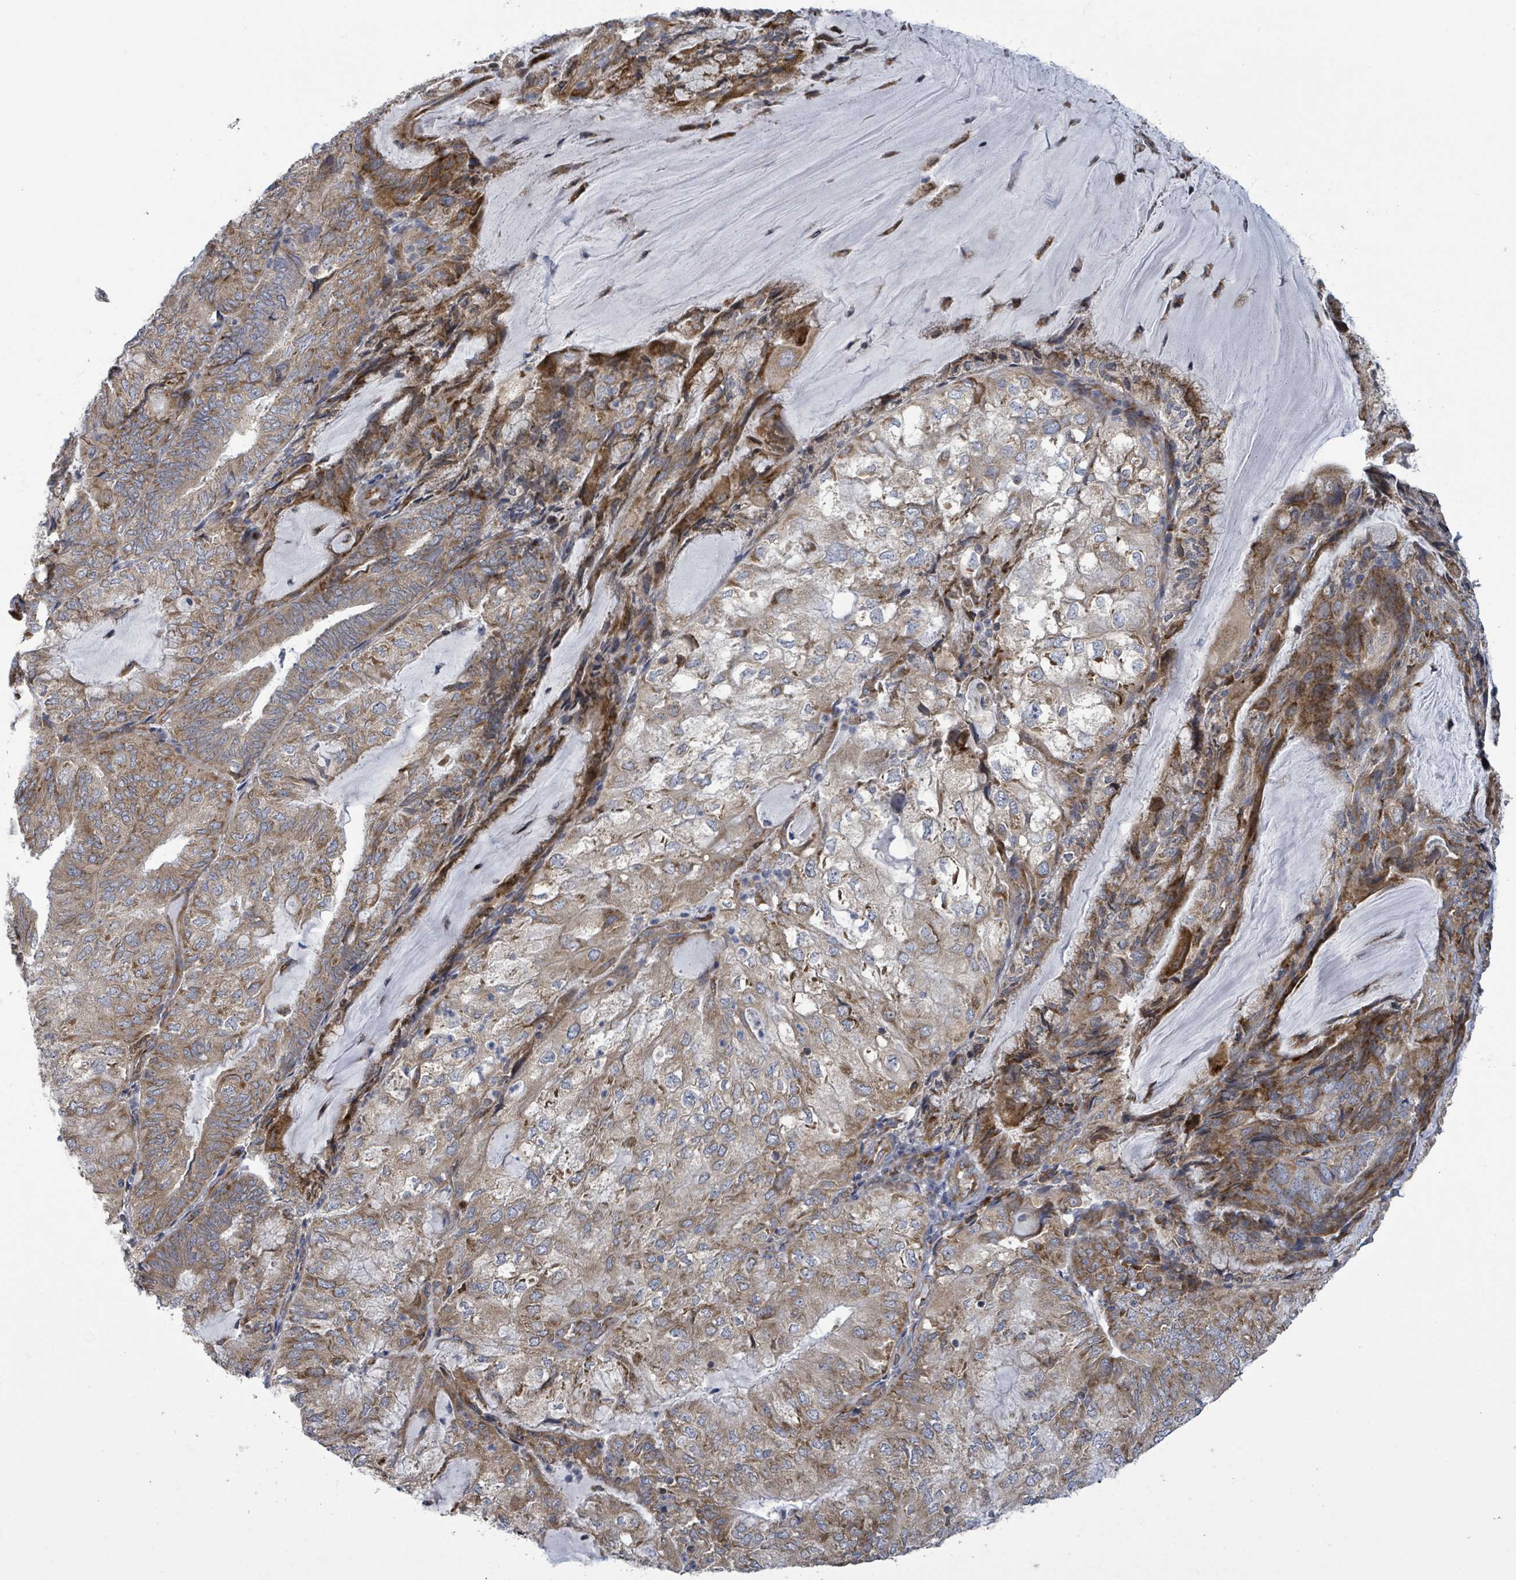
{"staining": {"intensity": "weak", "quantity": ">75%", "location": "cytoplasmic/membranous"}, "tissue": "endometrial cancer", "cell_type": "Tumor cells", "image_type": "cancer", "snomed": [{"axis": "morphology", "description": "Adenocarcinoma, NOS"}, {"axis": "topography", "description": "Endometrium"}], "caption": "Immunohistochemical staining of human adenocarcinoma (endometrial) demonstrates low levels of weak cytoplasmic/membranous positivity in about >75% of tumor cells. The protein is stained brown, and the nuclei are stained in blue (DAB IHC with brightfield microscopy, high magnification).", "gene": "NOMO1", "patient": {"sex": "female", "age": 81}}